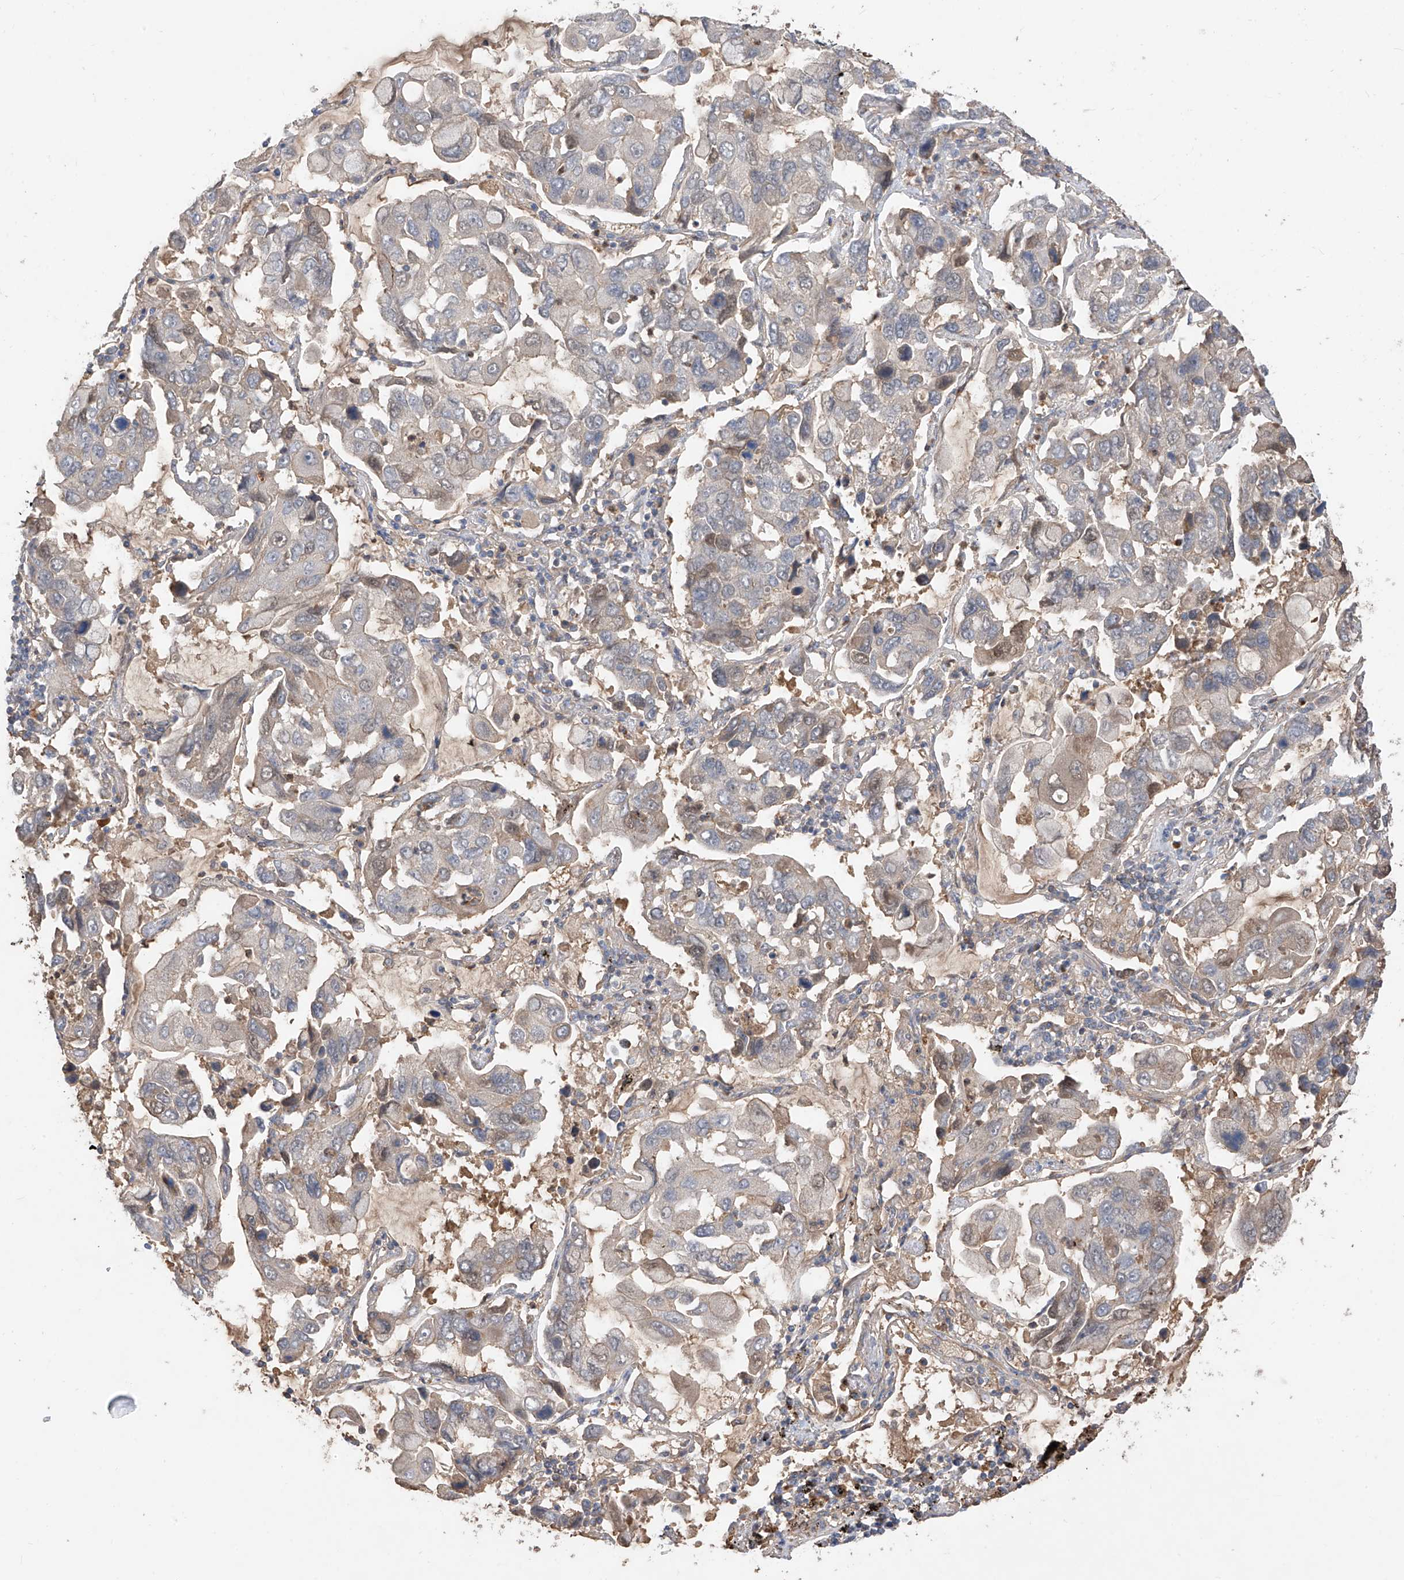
{"staining": {"intensity": "weak", "quantity": "<25%", "location": "cytoplasmic/membranous"}, "tissue": "lung cancer", "cell_type": "Tumor cells", "image_type": "cancer", "snomed": [{"axis": "morphology", "description": "Adenocarcinoma, NOS"}, {"axis": "topography", "description": "Lung"}], "caption": "This is a image of immunohistochemistry staining of lung adenocarcinoma, which shows no positivity in tumor cells. (DAB (3,3'-diaminobenzidine) IHC visualized using brightfield microscopy, high magnification).", "gene": "CACNA2D4", "patient": {"sex": "male", "age": 64}}